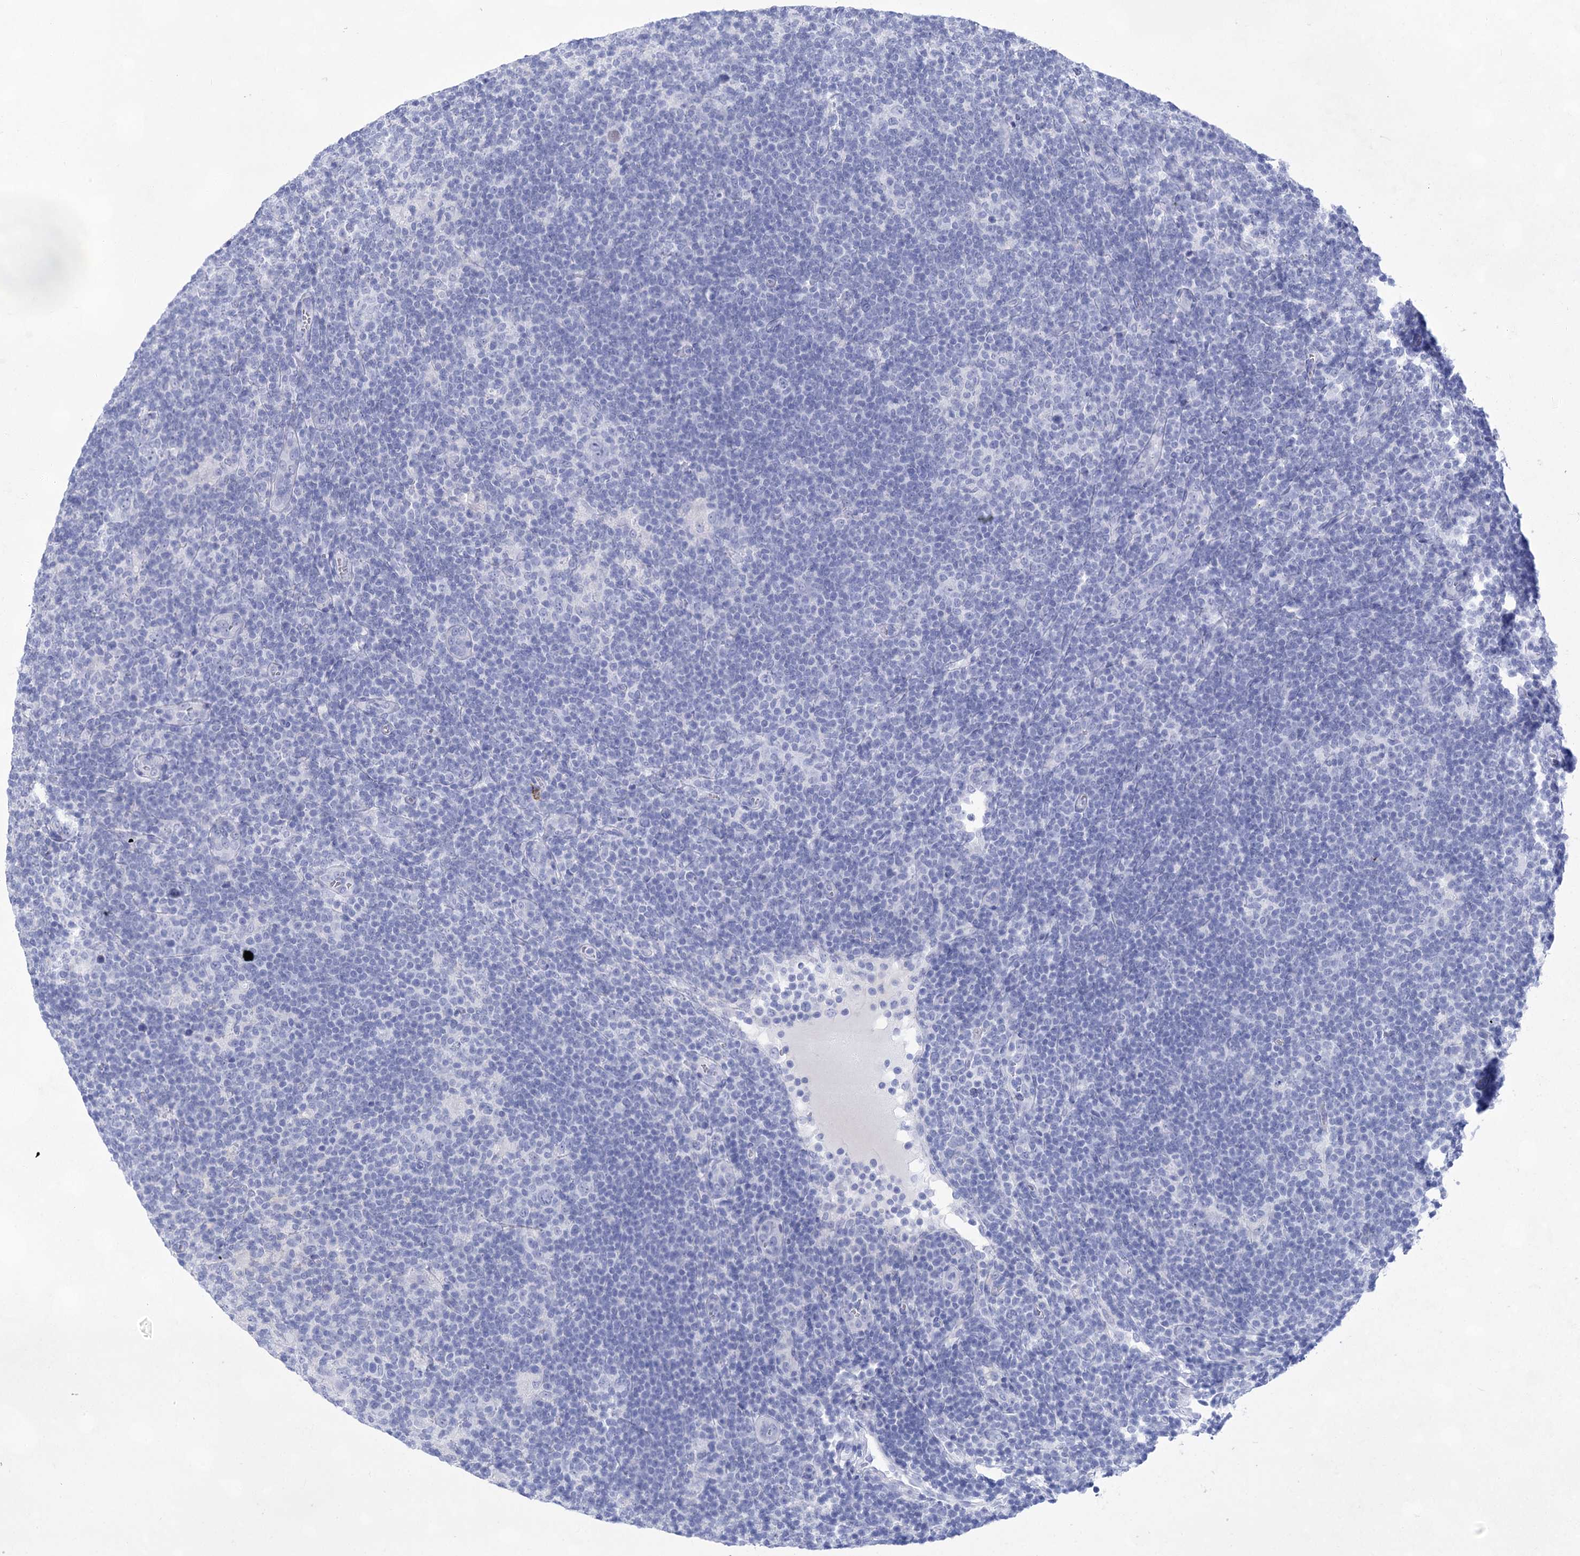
{"staining": {"intensity": "negative", "quantity": "none", "location": "none"}, "tissue": "lymphoma", "cell_type": "Tumor cells", "image_type": "cancer", "snomed": [{"axis": "morphology", "description": "Hodgkin's disease, NOS"}, {"axis": "topography", "description": "Lymph node"}], "caption": "High power microscopy histopathology image of an immunohistochemistry micrograph of Hodgkin's disease, revealing no significant expression in tumor cells. (IHC, brightfield microscopy, high magnification).", "gene": "LALBA", "patient": {"sex": "female", "age": 57}}